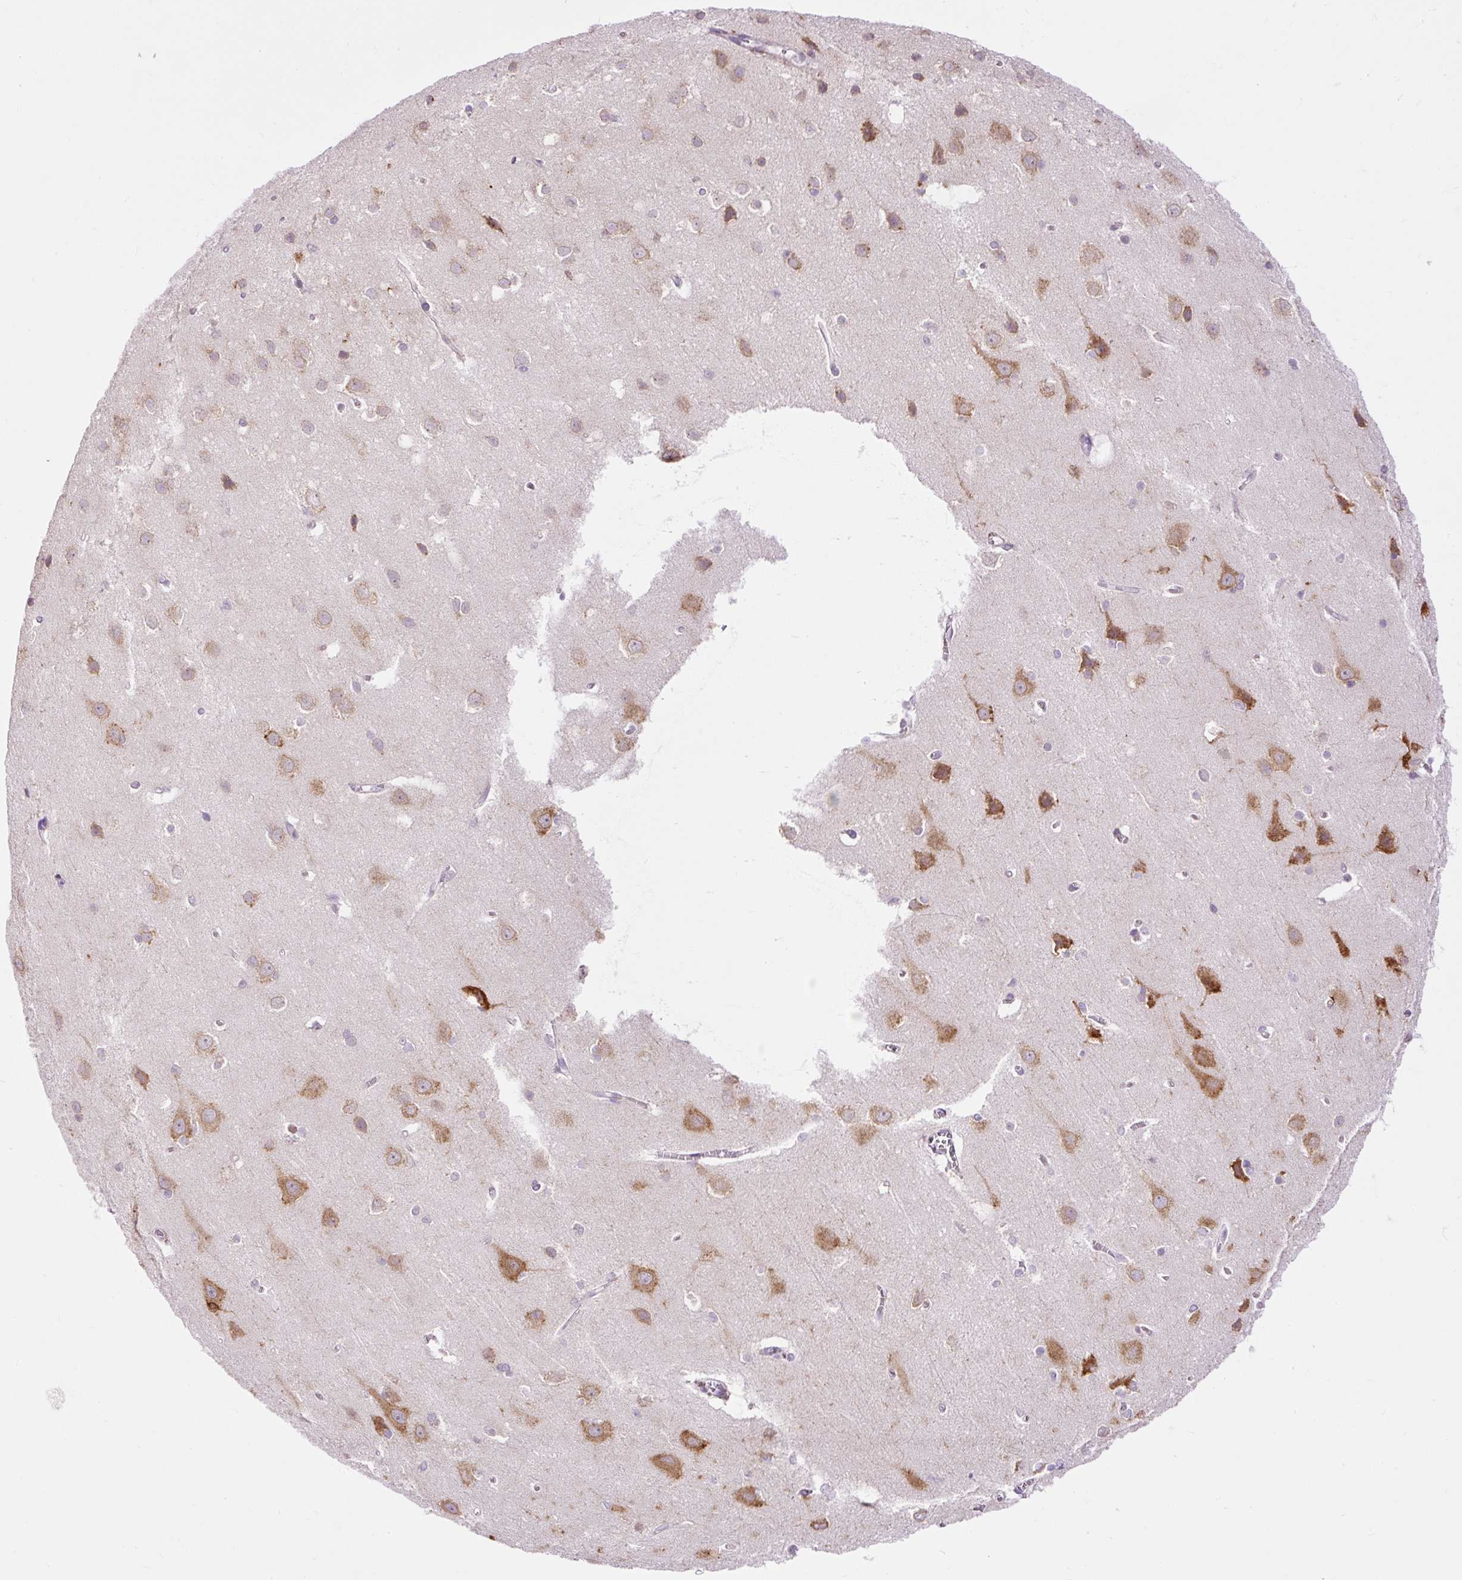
{"staining": {"intensity": "negative", "quantity": "none", "location": "none"}, "tissue": "cerebral cortex", "cell_type": "Endothelial cells", "image_type": "normal", "snomed": [{"axis": "morphology", "description": "Normal tissue, NOS"}, {"axis": "topography", "description": "Cerebral cortex"}], "caption": "Cerebral cortex stained for a protein using immunohistochemistry displays no staining endothelial cells.", "gene": "FMC1", "patient": {"sex": "male", "age": 37}}